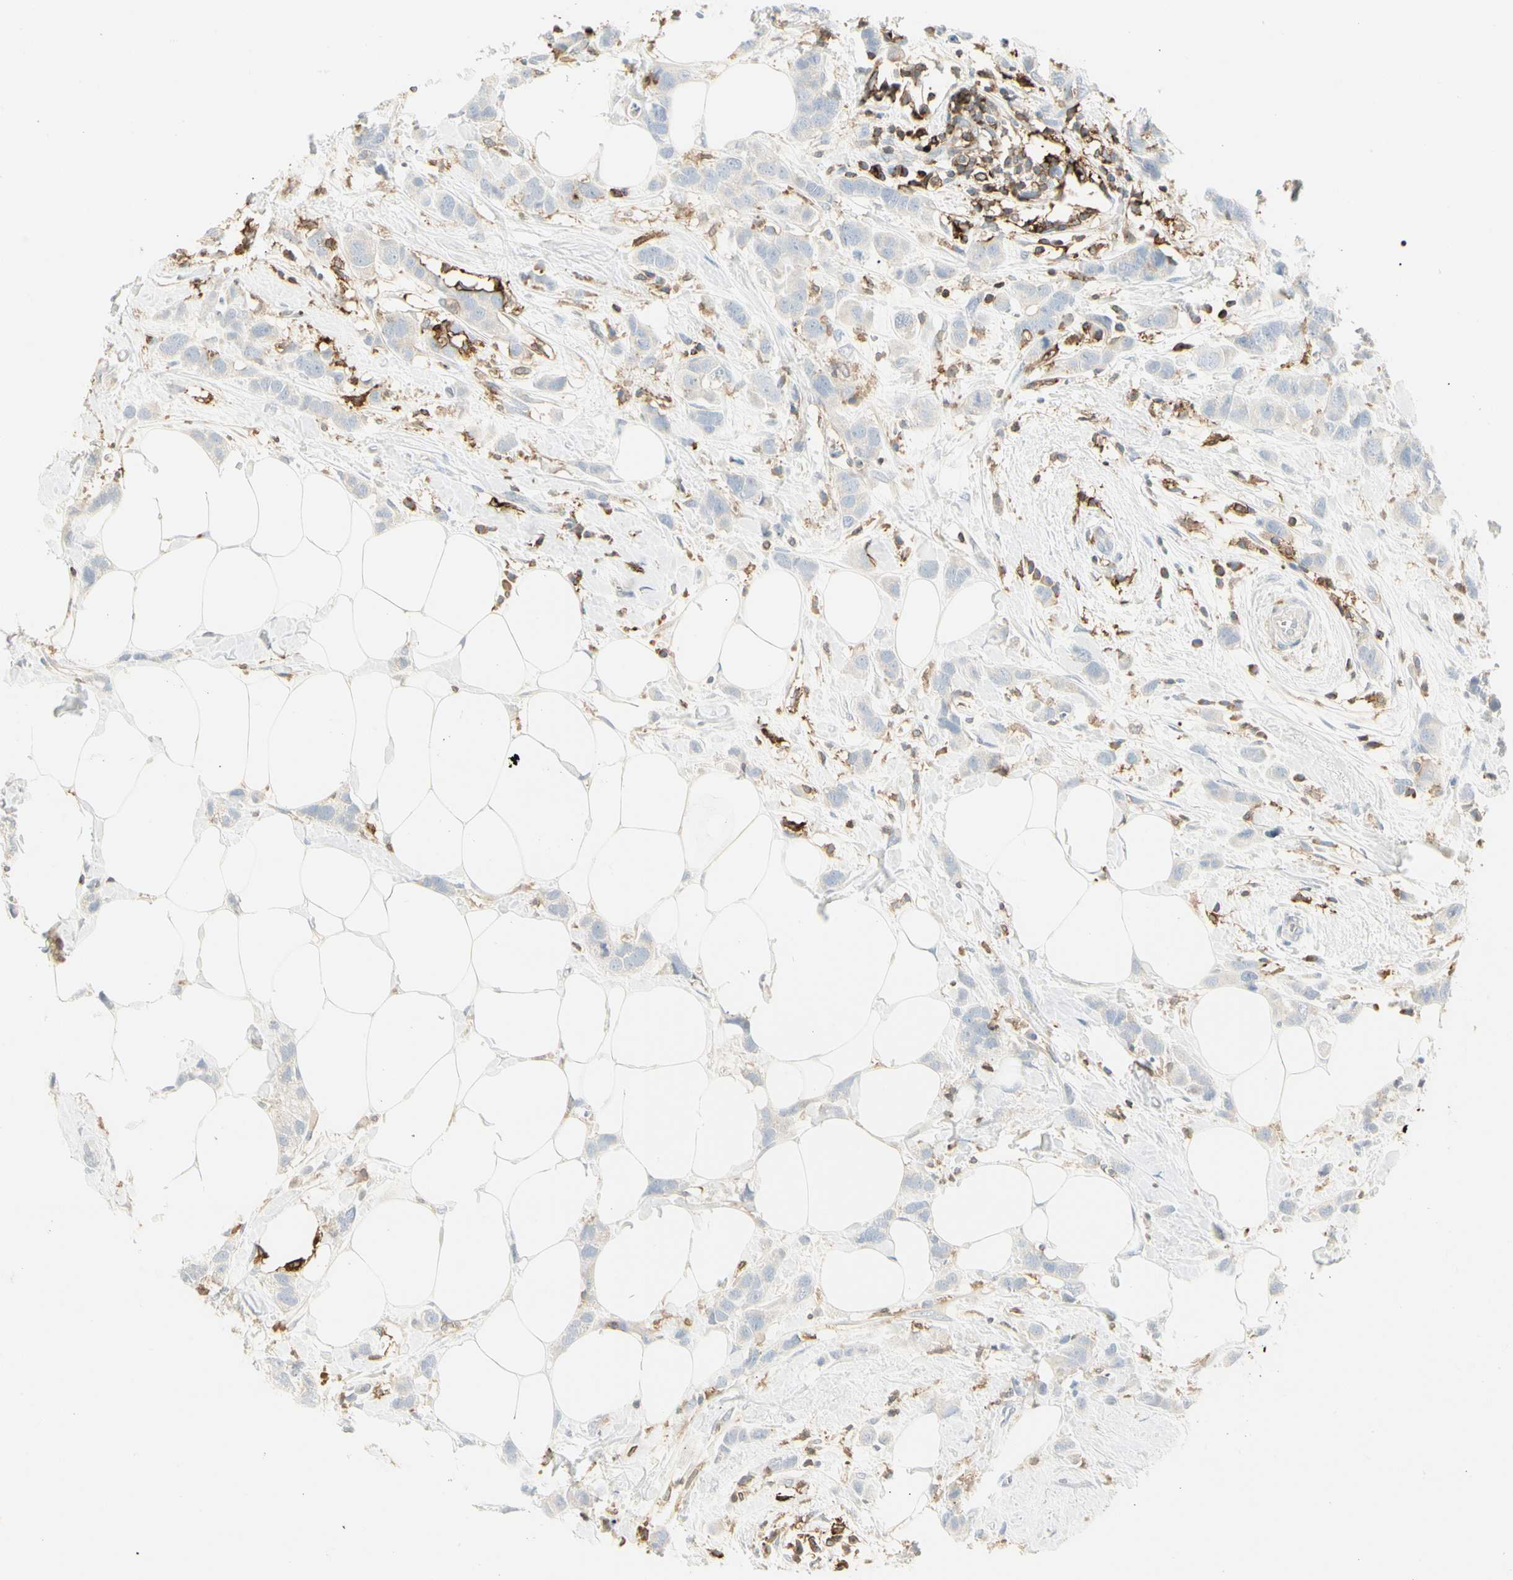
{"staining": {"intensity": "negative", "quantity": "none", "location": "none"}, "tissue": "breast cancer", "cell_type": "Tumor cells", "image_type": "cancer", "snomed": [{"axis": "morphology", "description": "Normal tissue, NOS"}, {"axis": "morphology", "description": "Duct carcinoma"}, {"axis": "topography", "description": "Breast"}], "caption": "Immunohistochemistry (IHC) of human breast cancer (invasive ductal carcinoma) shows no staining in tumor cells. The staining is performed using DAB (3,3'-diaminobenzidine) brown chromogen with nuclei counter-stained in using hematoxylin.", "gene": "ITGB2", "patient": {"sex": "female", "age": 50}}